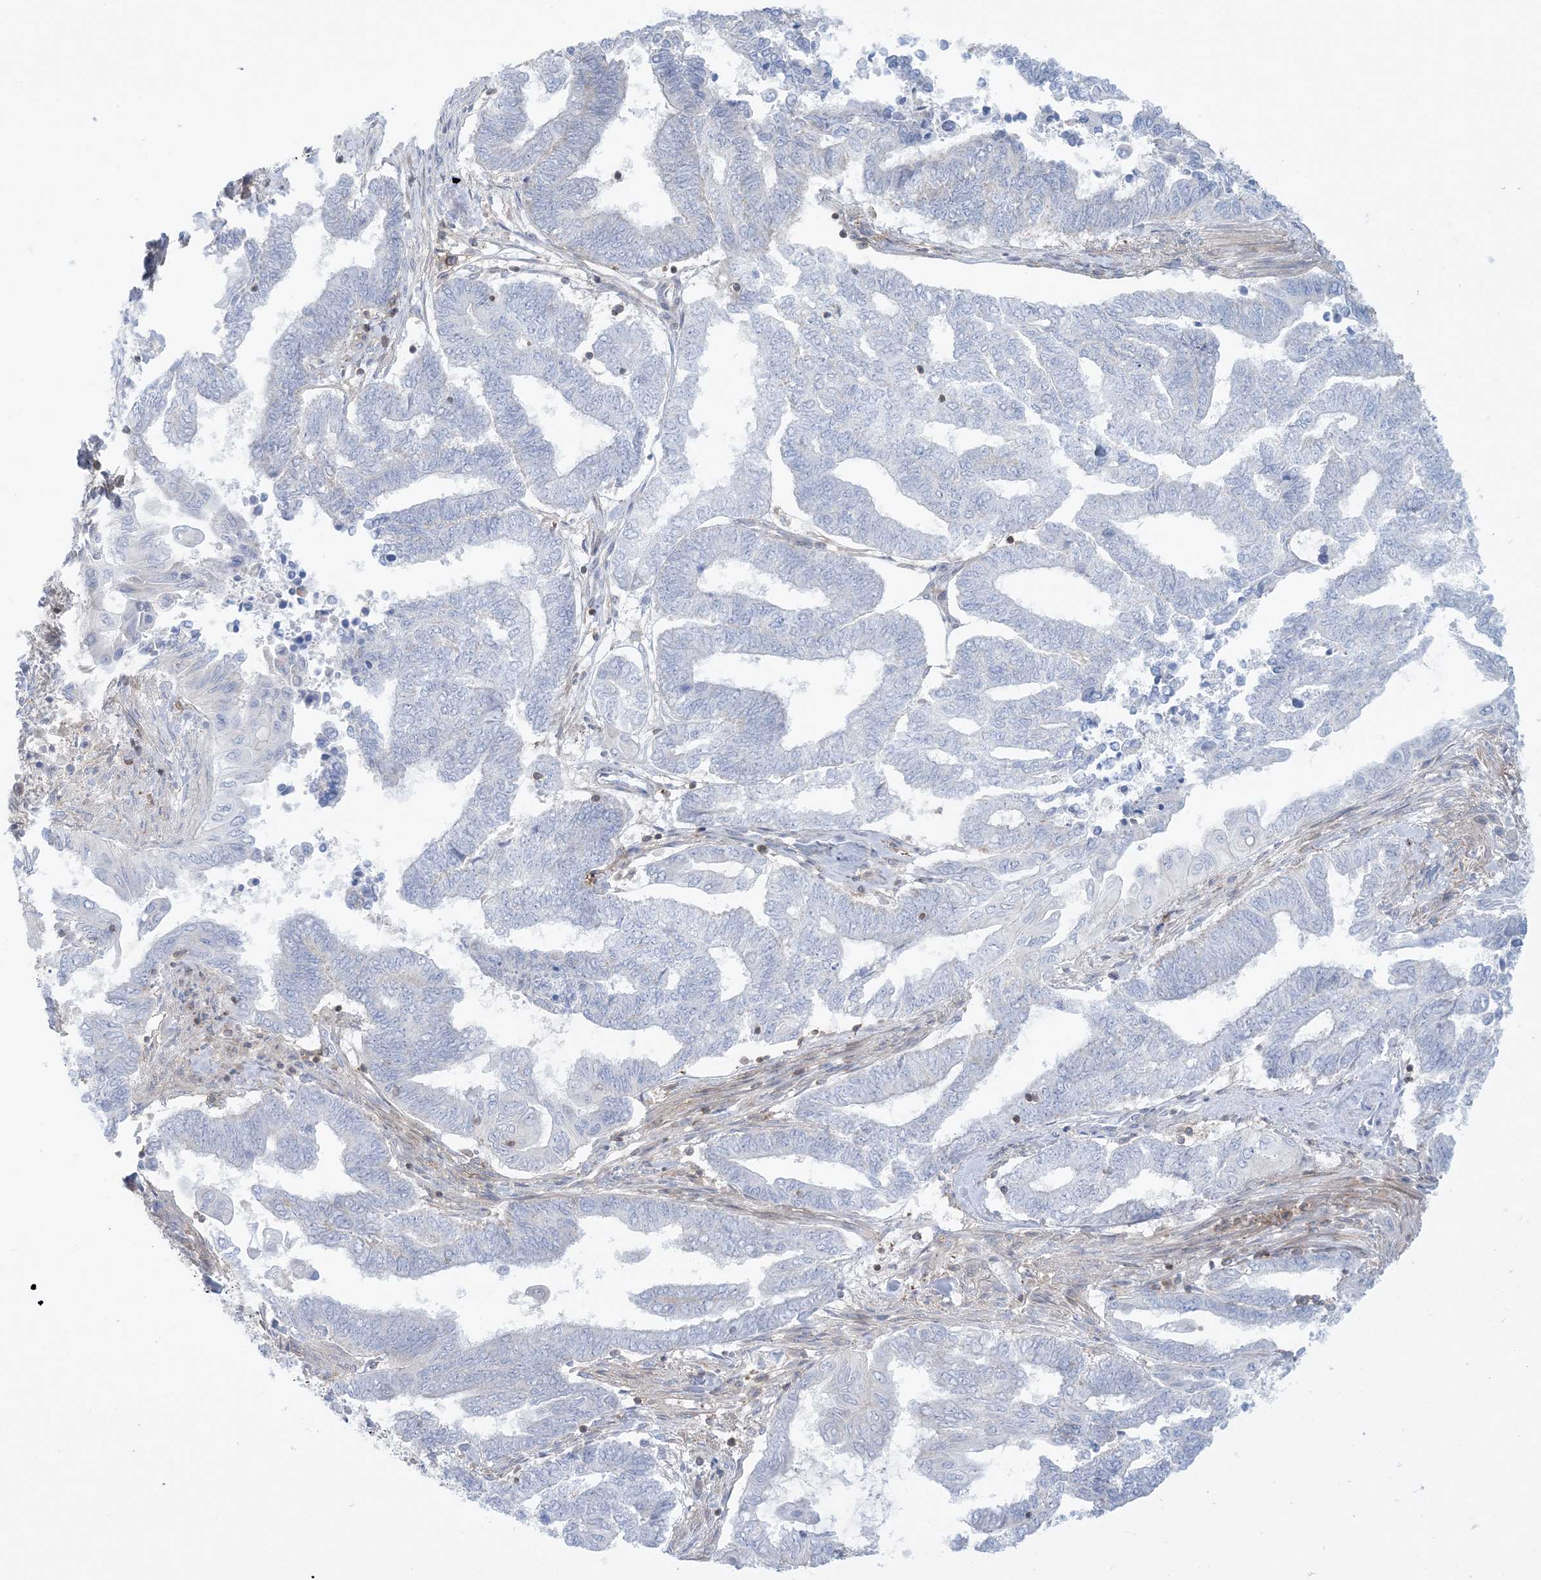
{"staining": {"intensity": "negative", "quantity": "none", "location": "none"}, "tissue": "endometrial cancer", "cell_type": "Tumor cells", "image_type": "cancer", "snomed": [{"axis": "morphology", "description": "Adenocarcinoma, NOS"}, {"axis": "topography", "description": "Uterus"}, {"axis": "topography", "description": "Endometrium"}], "caption": "Human endometrial adenocarcinoma stained for a protein using IHC reveals no expression in tumor cells.", "gene": "ARHGAP30", "patient": {"sex": "female", "age": 70}}